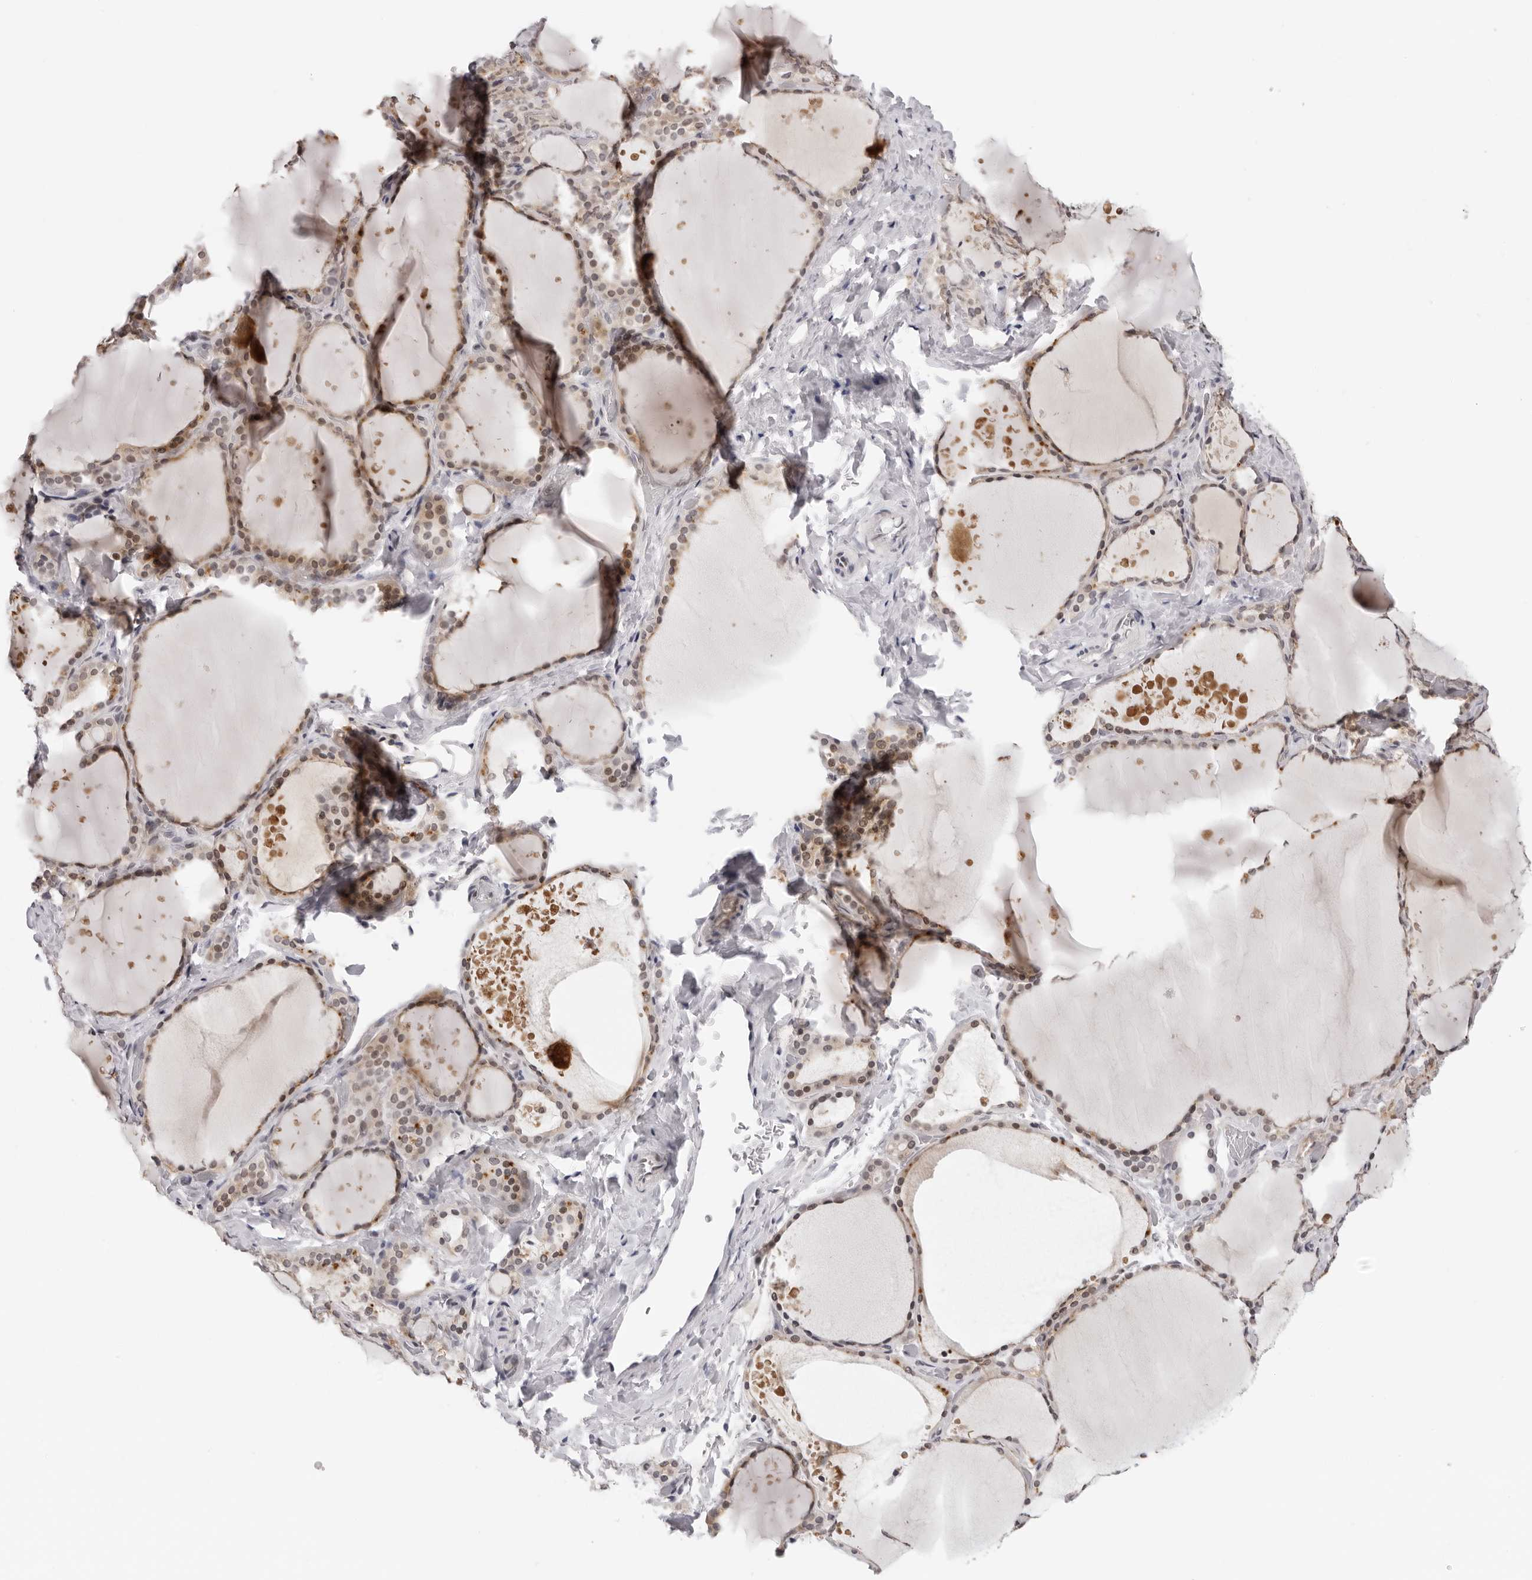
{"staining": {"intensity": "moderate", "quantity": ">75%", "location": "cytoplasmic/membranous,nuclear"}, "tissue": "thyroid gland", "cell_type": "Glandular cells", "image_type": "normal", "snomed": [{"axis": "morphology", "description": "Normal tissue, NOS"}, {"axis": "topography", "description": "Thyroid gland"}], "caption": "Human thyroid gland stained with a protein marker demonstrates moderate staining in glandular cells.", "gene": "PRUNE1", "patient": {"sex": "female", "age": 44}}